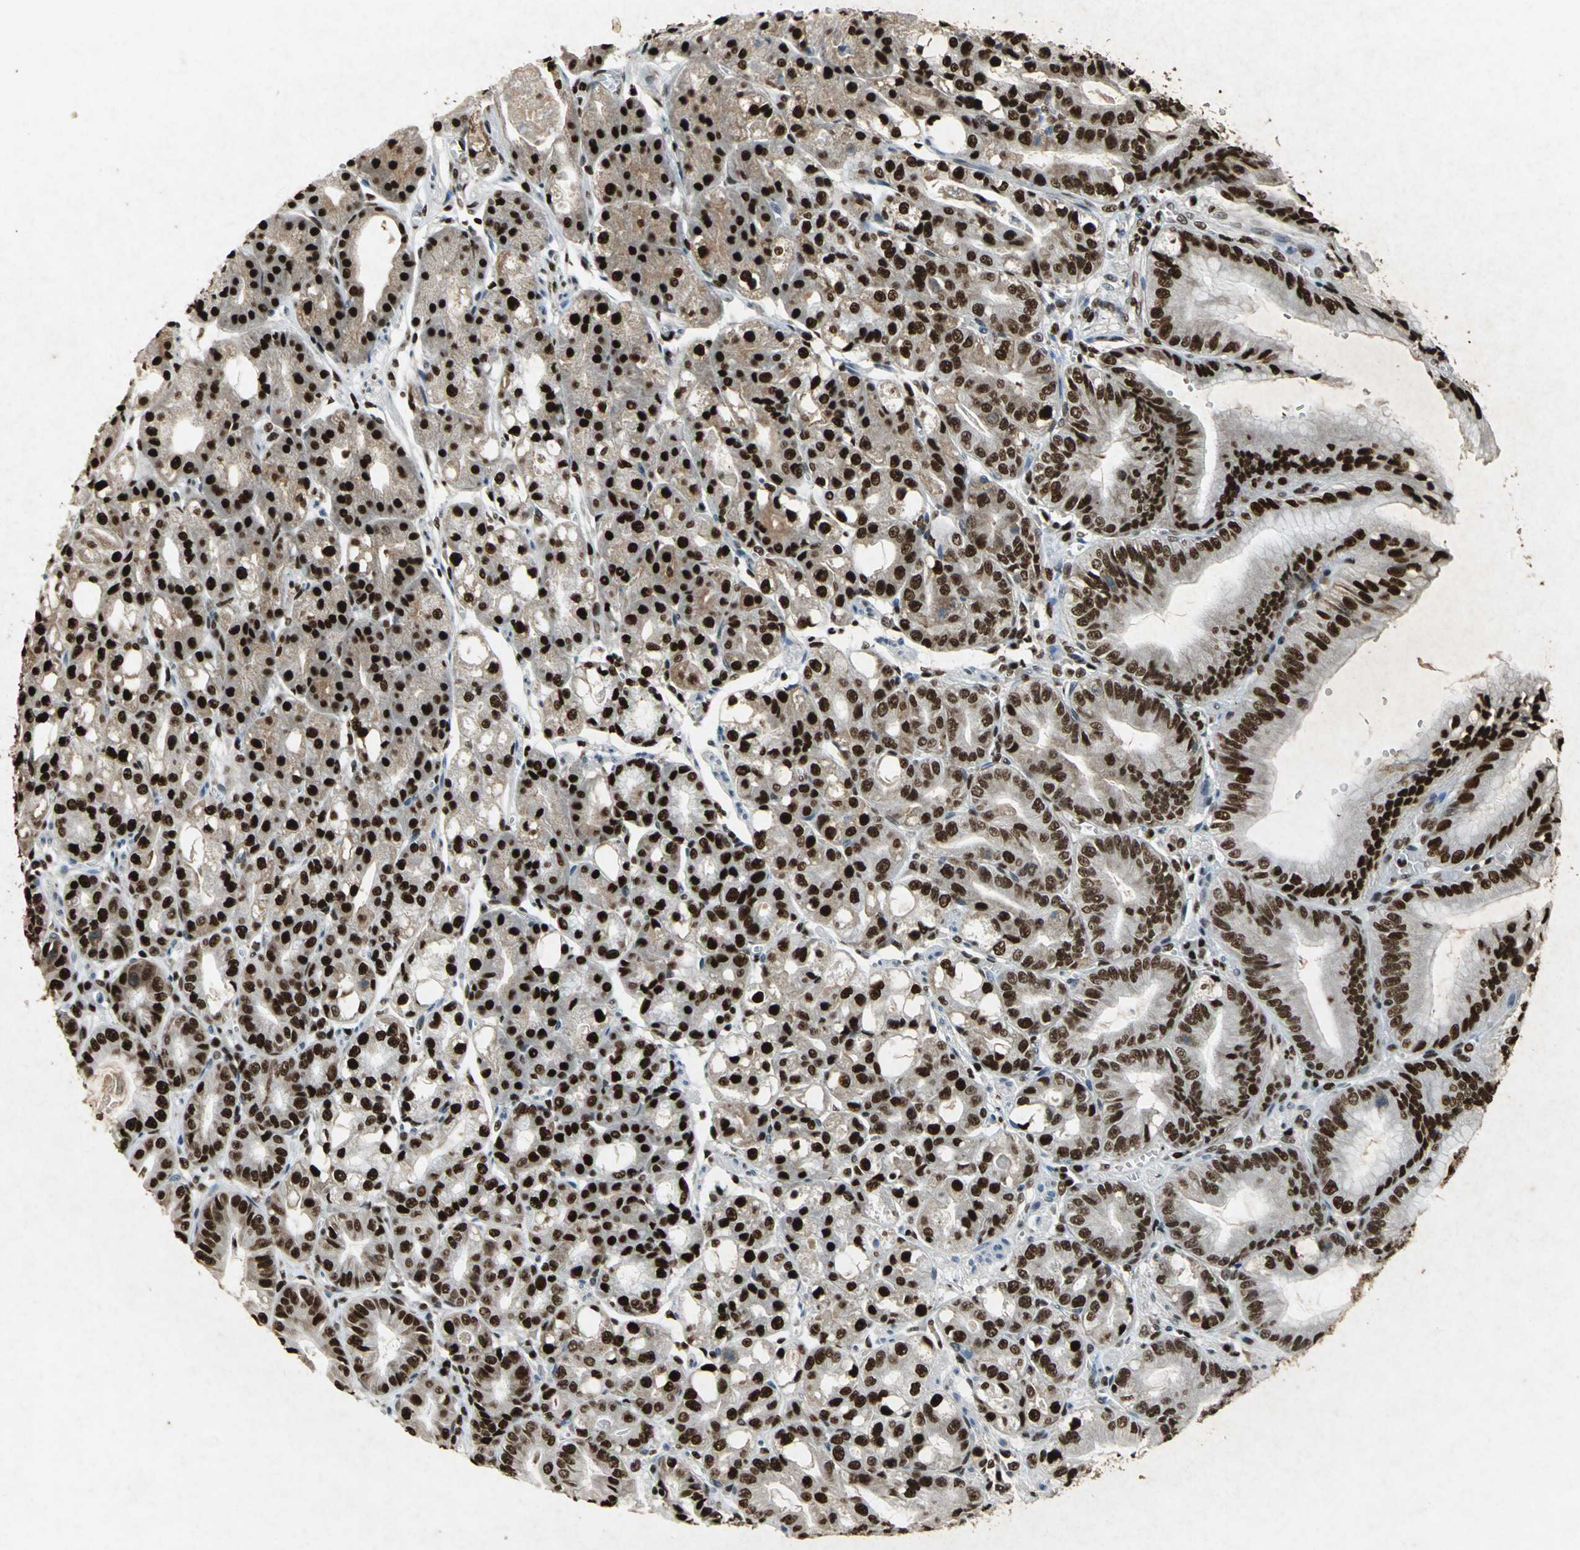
{"staining": {"intensity": "strong", "quantity": ">75%", "location": "cytoplasmic/membranous,nuclear"}, "tissue": "stomach", "cell_type": "Glandular cells", "image_type": "normal", "snomed": [{"axis": "morphology", "description": "Normal tissue, NOS"}, {"axis": "topography", "description": "Stomach, lower"}], "caption": "Immunohistochemical staining of normal stomach shows strong cytoplasmic/membranous,nuclear protein positivity in about >75% of glandular cells.", "gene": "ANP32A", "patient": {"sex": "male", "age": 71}}